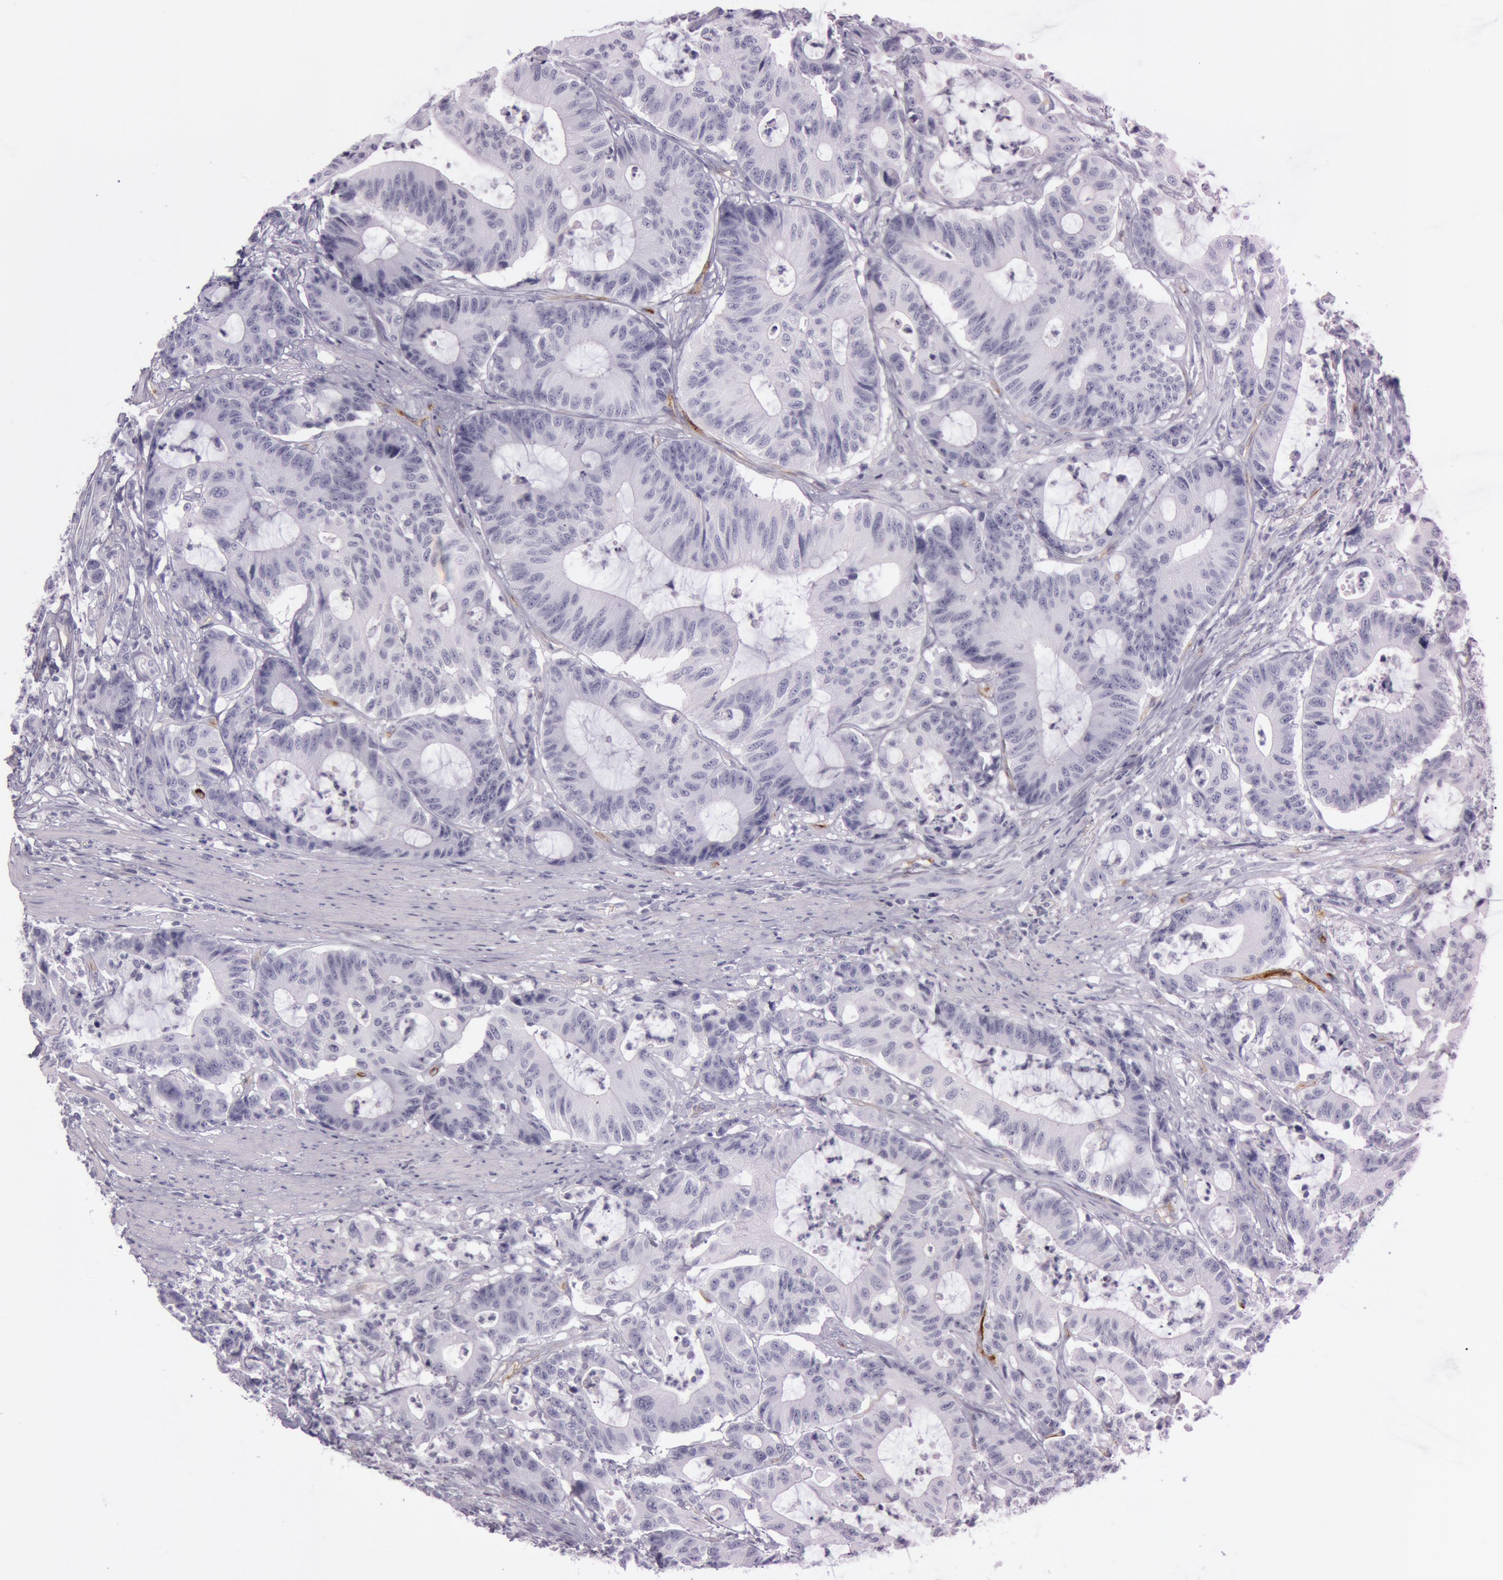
{"staining": {"intensity": "negative", "quantity": "none", "location": "none"}, "tissue": "colorectal cancer", "cell_type": "Tumor cells", "image_type": "cancer", "snomed": [{"axis": "morphology", "description": "Adenocarcinoma, NOS"}, {"axis": "topography", "description": "Colon"}], "caption": "Micrograph shows no protein expression in tumor cells of adenocarcinoma (colorectal) tissue. (Brightfield microscopy of DAB (3,3'-diaminobenzidine) immunohistochemistry at high magnification).", "gene": "FOLH1", "patient": {"sex": "female", "age": 84}}